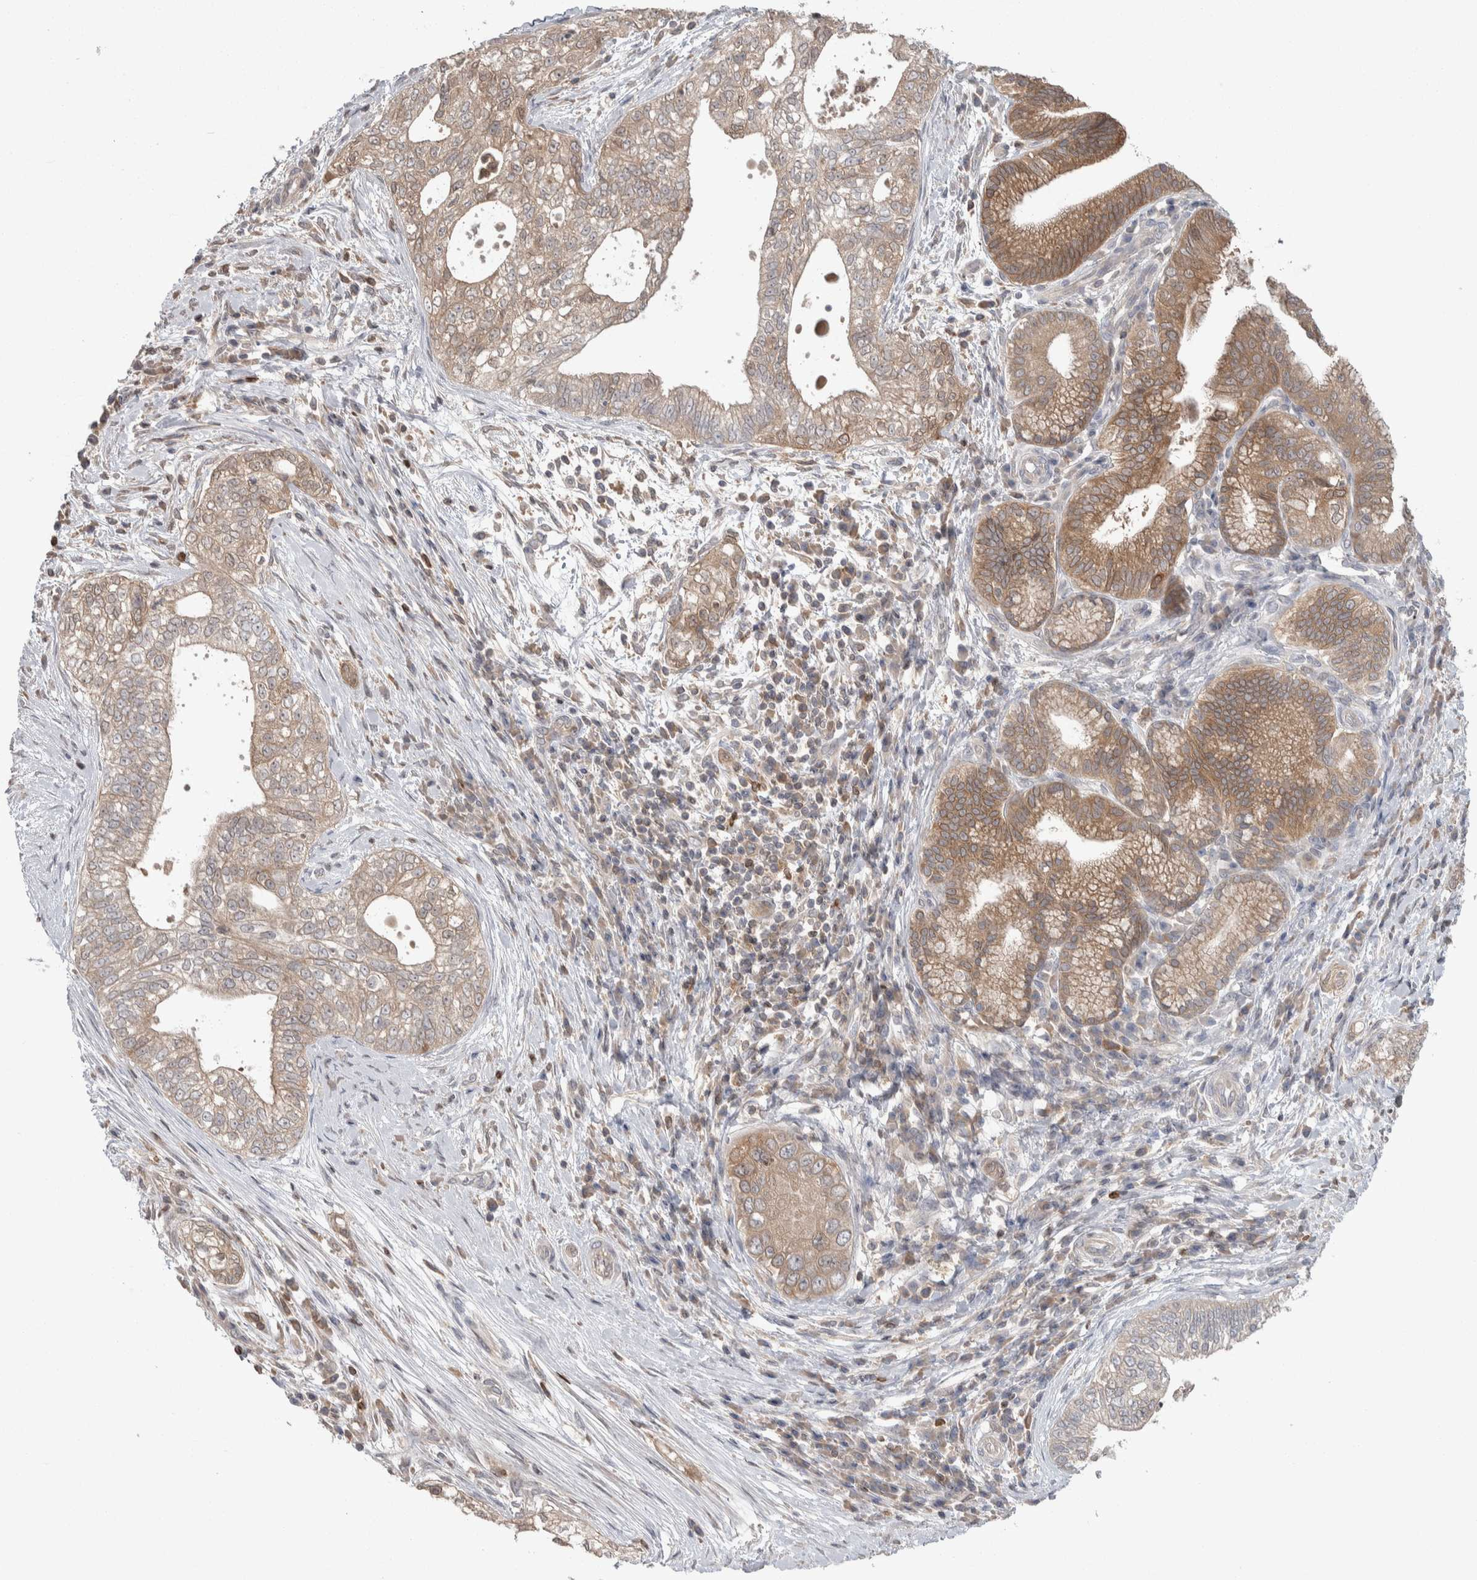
{"staining": {"intensity": "moderate", "quantity": "25%-75%", "location": "cytoplasmic/membranous"}, "tissue": "pancreatic cancer", "cell_type": "Tumor cells", "image_type": "cancer", "snomed": [{"axis": "morphology", "description": "Adenocarcinoma, NOS"}, {"axis": "topography", "description": "Pancreas"}], "caption": "Adenocarcinoma (pancreatic) stained for a protein (brown) reveals moderate cytoplasmic/membranous positive staining in about 25%-75% of tumor cells.", "gene": "HTATIP2", "patient": {"sex": "male", "age": 72}}